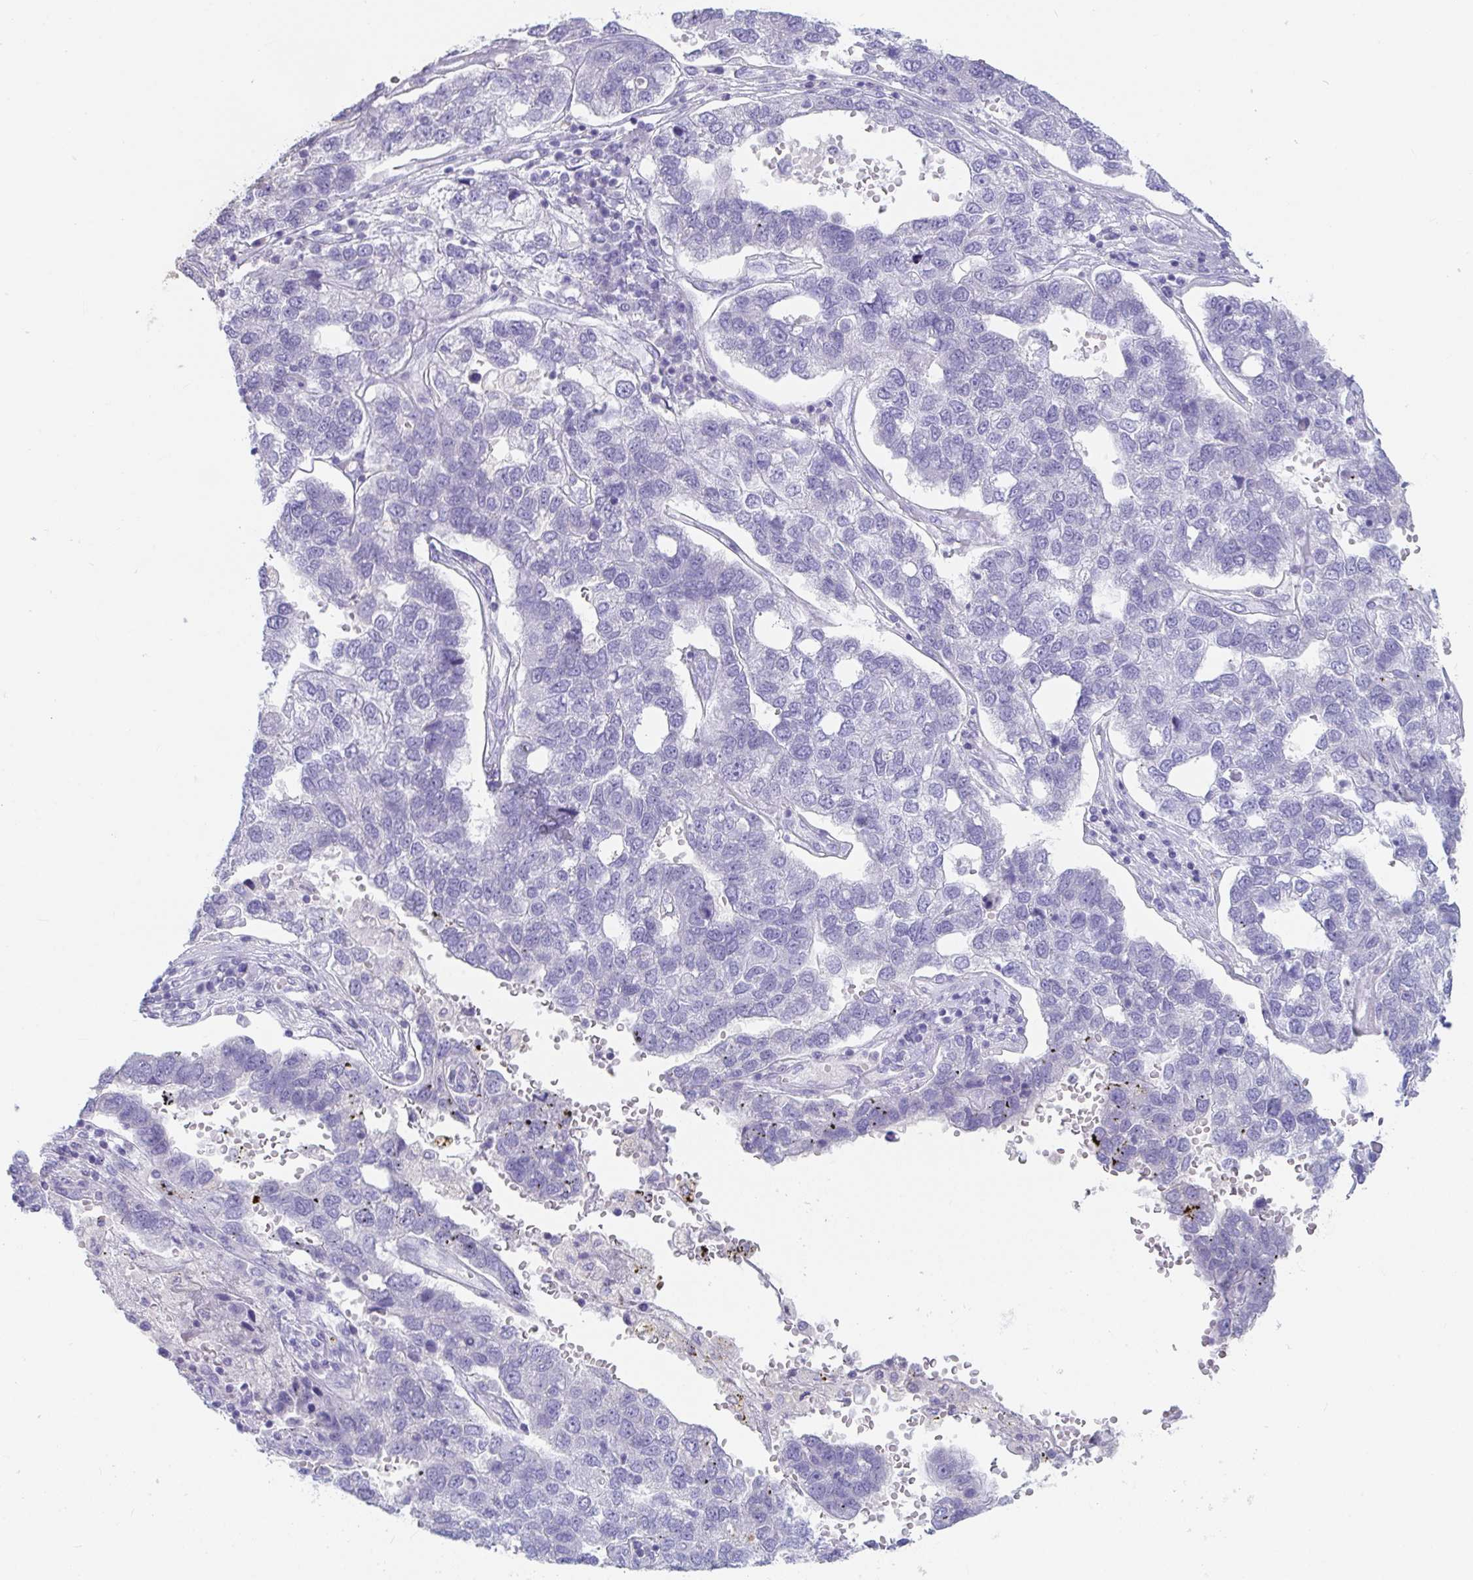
{"staining": {"intensity": "negative", "quantity": "none", "location": "none"}, "tissue": "pancreatic cancer", "cell_type": "Tumor cells", "image_type": "cancer", "snomed": [{"axis": "morphology", "description": "Adenocarcinoma, NOS"}, {"axis": "topography", "description": "Pancreas"}], "caption": "Immunohistochemistry photomicrograph of neoplastic tissue: adenocarcinoma (pancreatic) stained with DAB (3,3'-diaminobenzidine) reveals no significant protein positivity in tumor cells.", "gene": "PLA2G1B", "patient": {"sex": "female", "age": 61}}